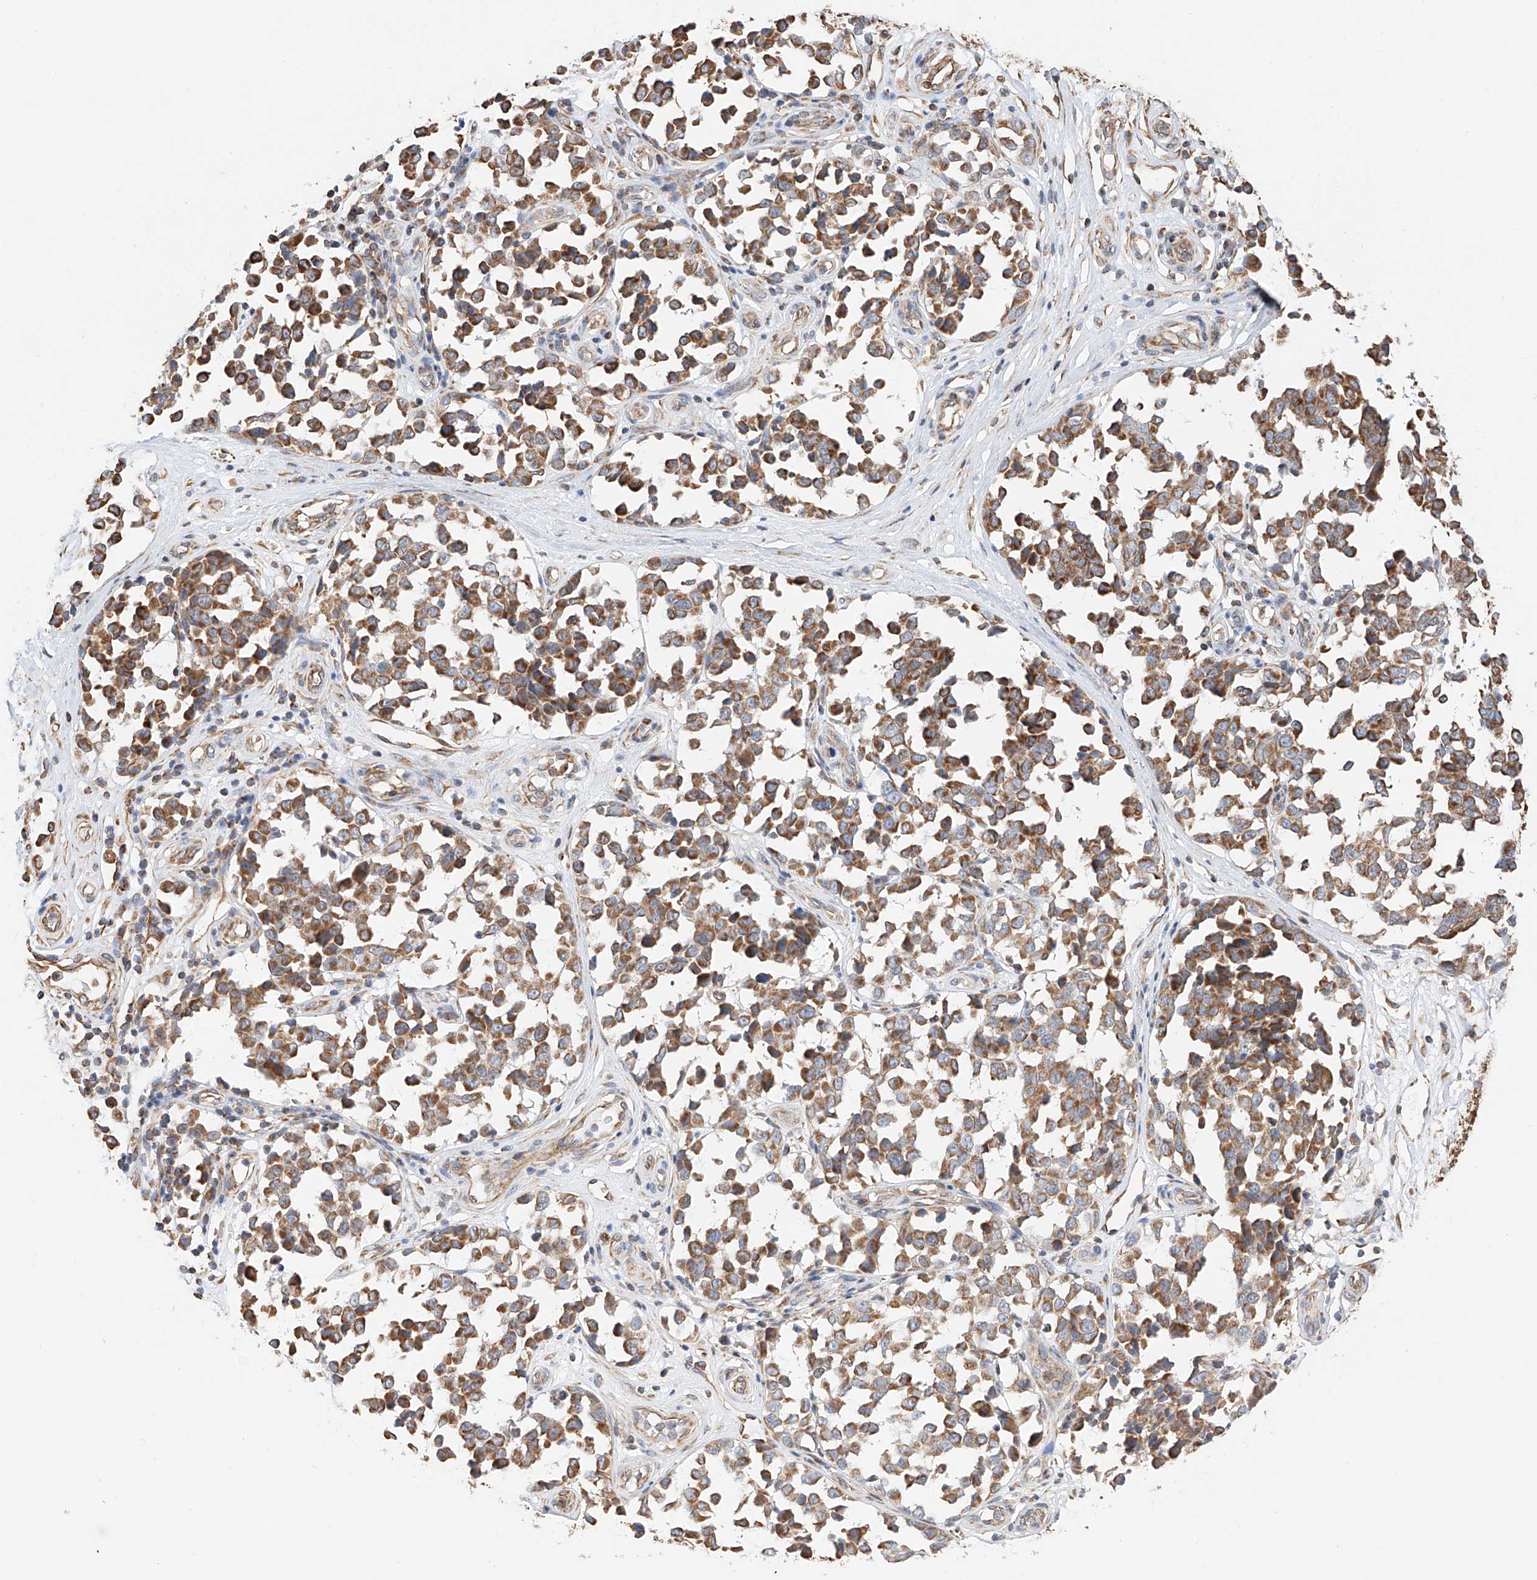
{"staining": {"intensity": "moderate", "quantity": ">75%", "location": "cytoplasmic/membranous"}, "tissue": "melanoma", "cell_type": "Tumor cells", "image_type": "cancer", "snomed": [{"axis": "morphology", "description": "Malignant melanoma, NOS"}, {"axis": "topography", "description": "Skin"}], "caption": "Tumor cells display moderate cytoplasmic/membranous positivity in about >75% of cells in malignant melanoma. (DAB IHC, brown staining for protein, blue staining for nuclei).", "gene": "NDUFV3", "patient": {"sex": "female", "age": 64}}